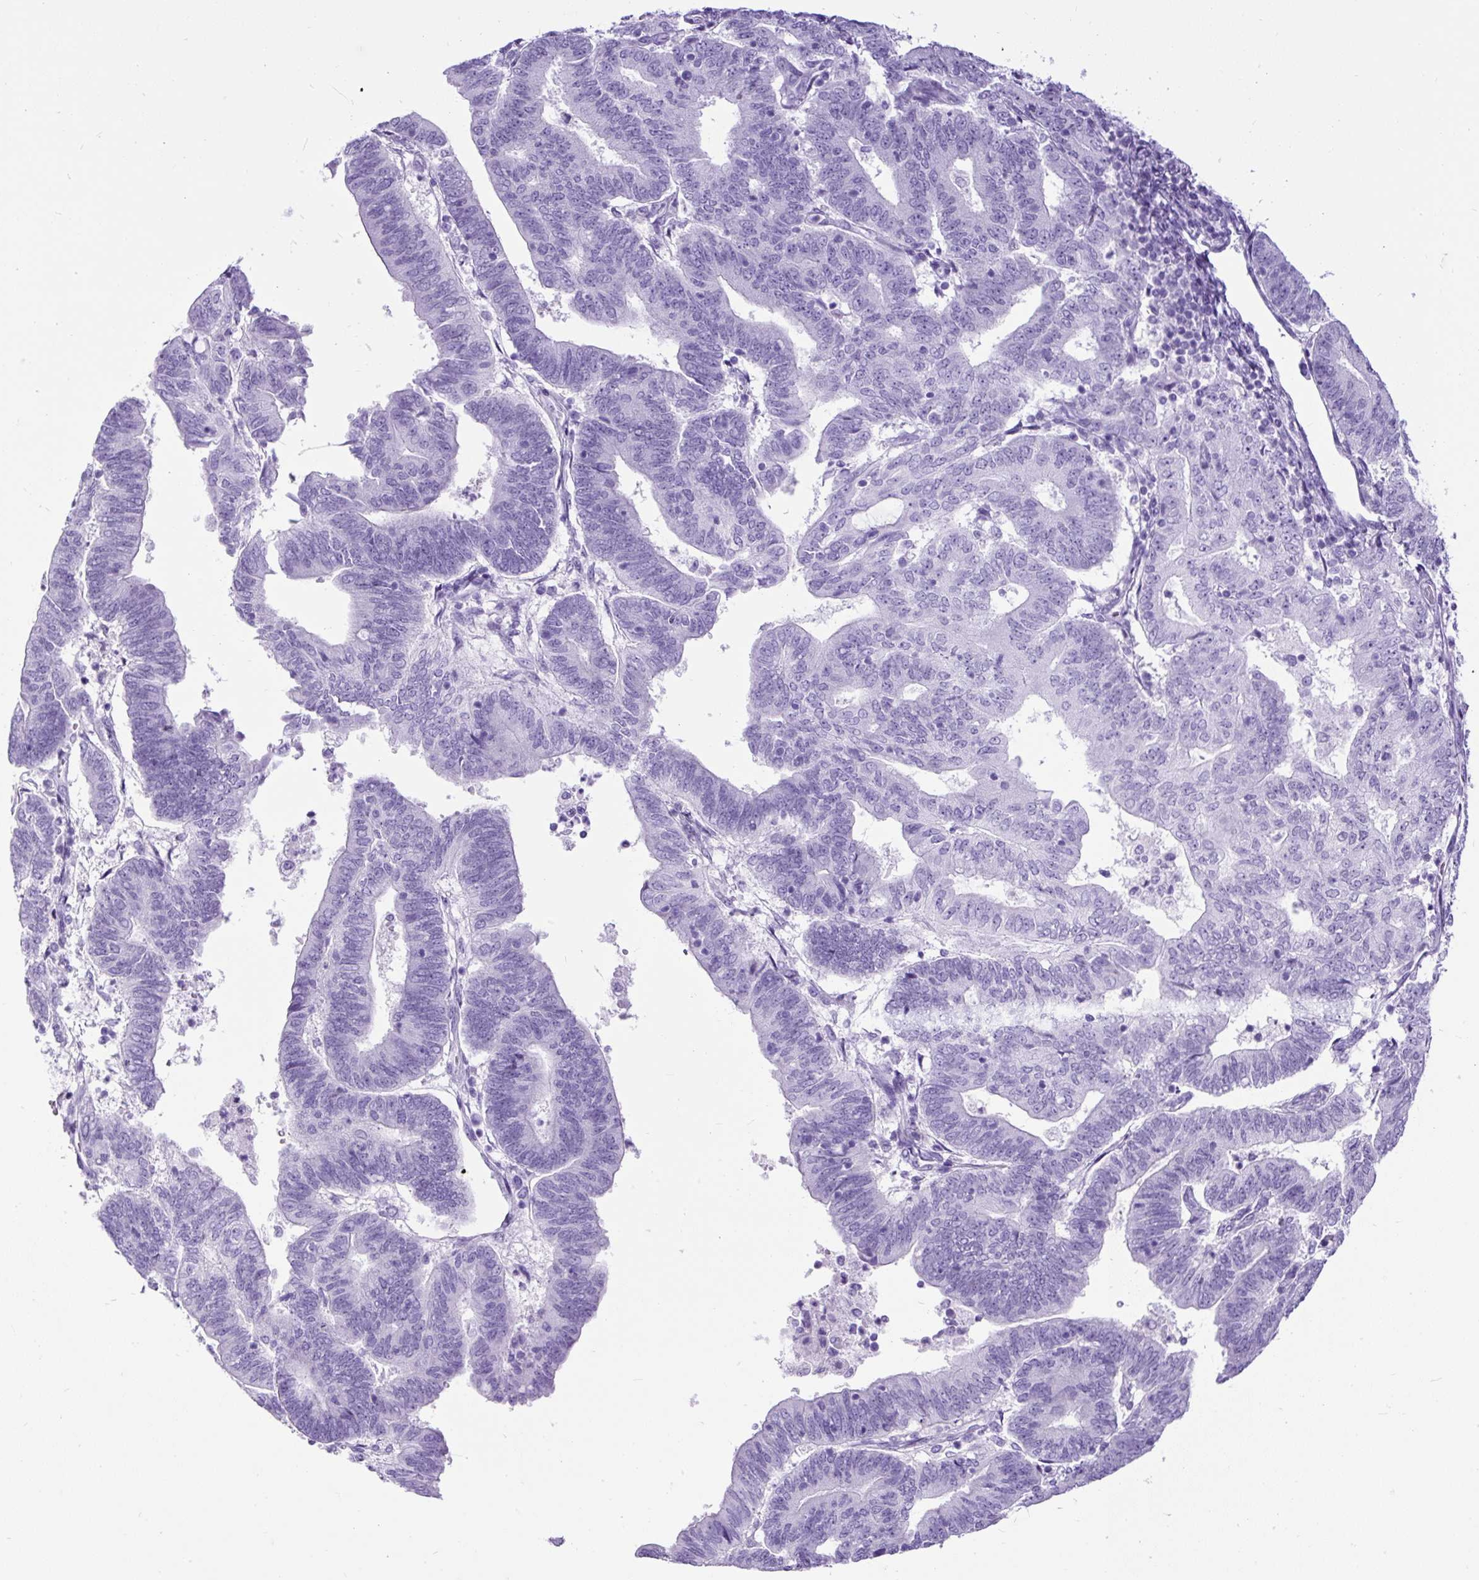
{"staining": {"intensity": "negative", "quantity": "none", "location": "none"}, "tissue": "endometrial cancer", "cell_type": "Tumor cells", "image_type": "cancer", "snomed": [{"axis": "morphology", "description": "Adenocarcinoma, NOS"}, {"axis": "topography", "description": "Endometrium"}], "caption": "The immunohistochemistry (IHC) image has no significant expression in tumor cells of endometrial cancer tissue.", "gene": "PDIA2", "patient": {"sex": "female", "age": 70}}